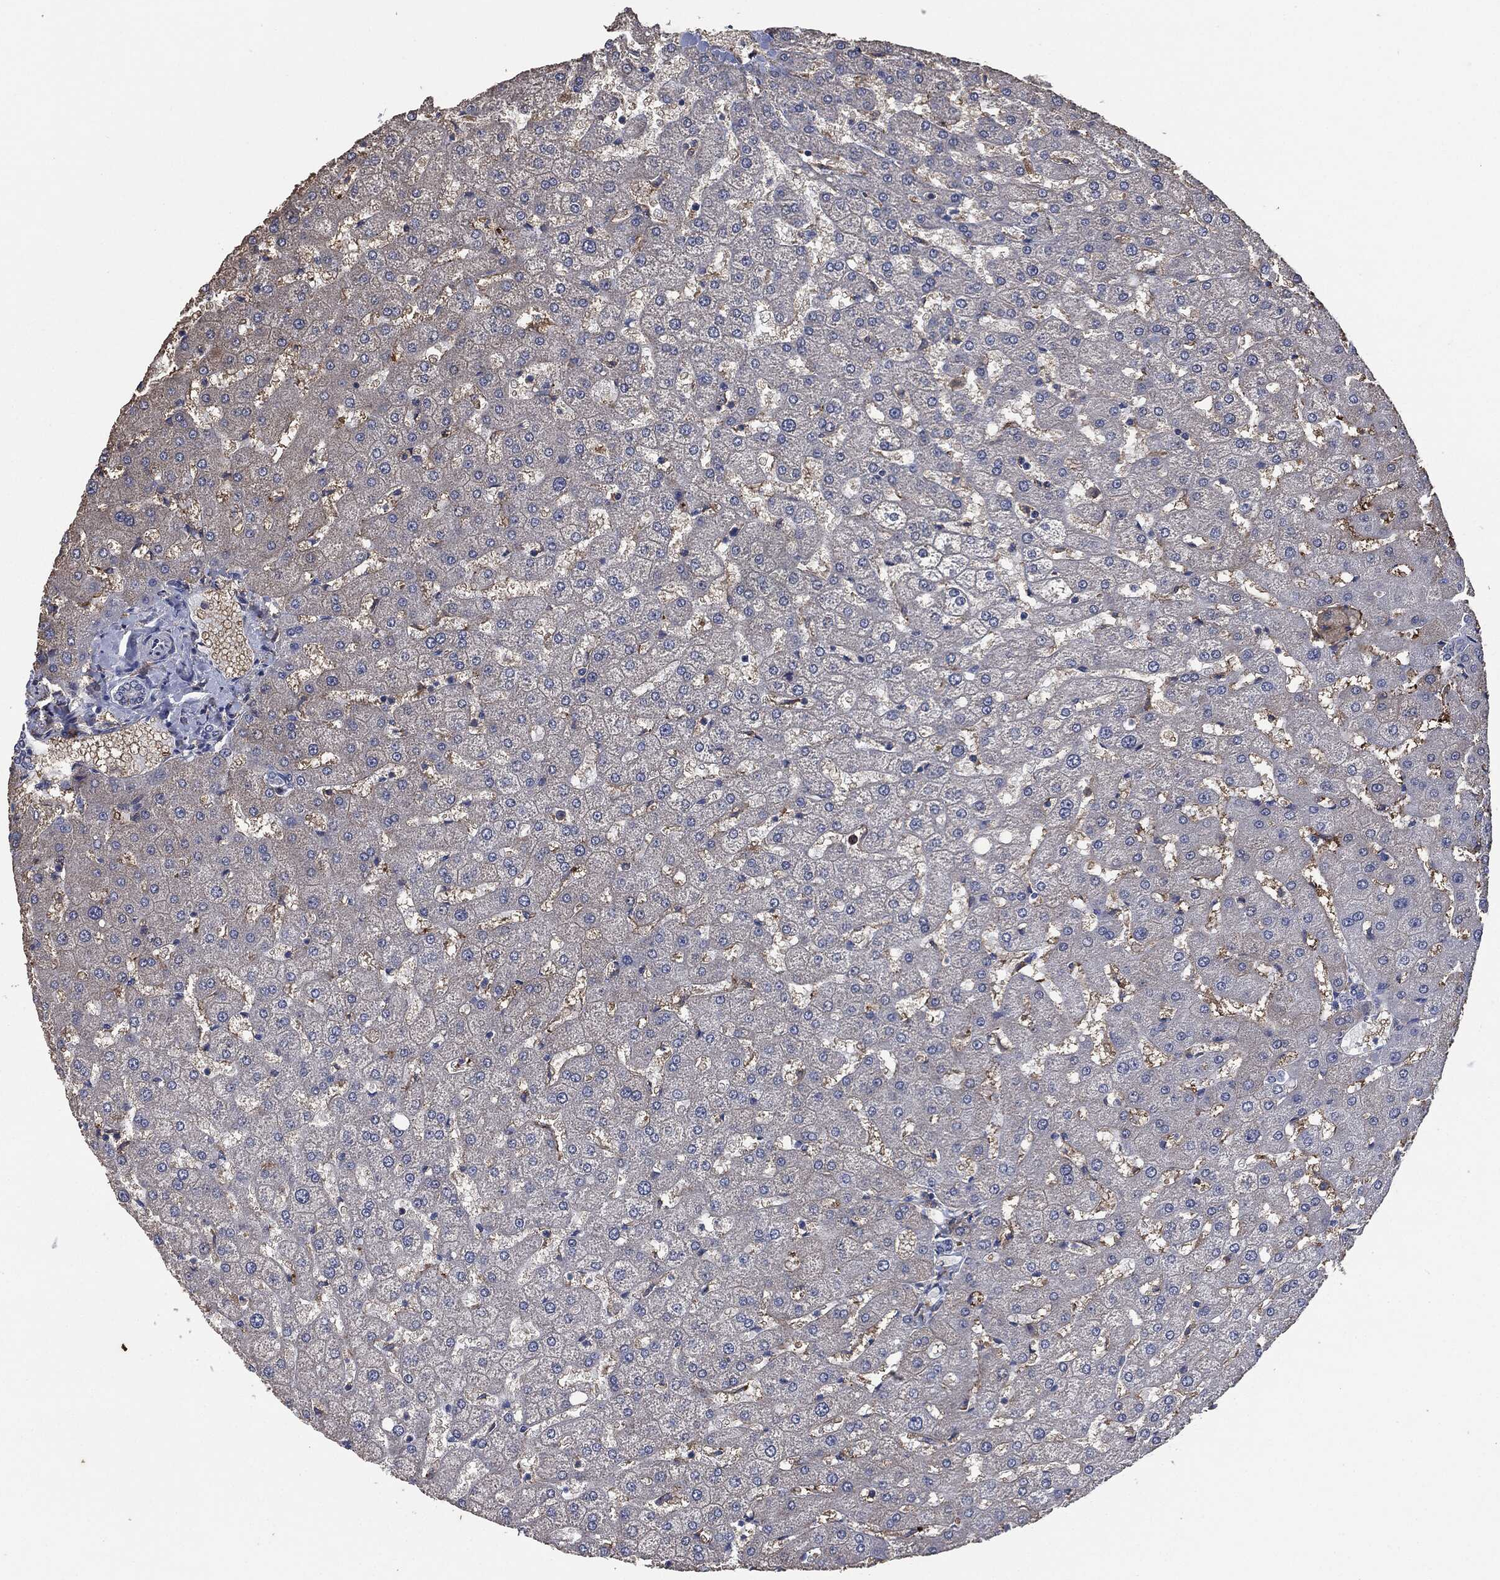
{"staining": {"intensity": "negative", "quantity": "none", "location": "none"}, "tissue": "liver", "cell_type": "Cholangiocytes", "image_type": "normal", "snomed": [{"axis": "morphology", "description": "Normal tissue, NOS"}, {"axis": "topography", "description": "Liver"}], "caption": "This micrograph is of benign liver stained with immunohistochemistry to label a protein in brown with the nuclei are counter-stained blue. There is no staining in cholangiocytes. The staining was performed using DAB to visualize the protein expression in brown, while the nuclei were stained in blue with hematoxylin (Magnification: 20x).", "gene": "CD33", "patient": {"sex": "female", "age": 50}}